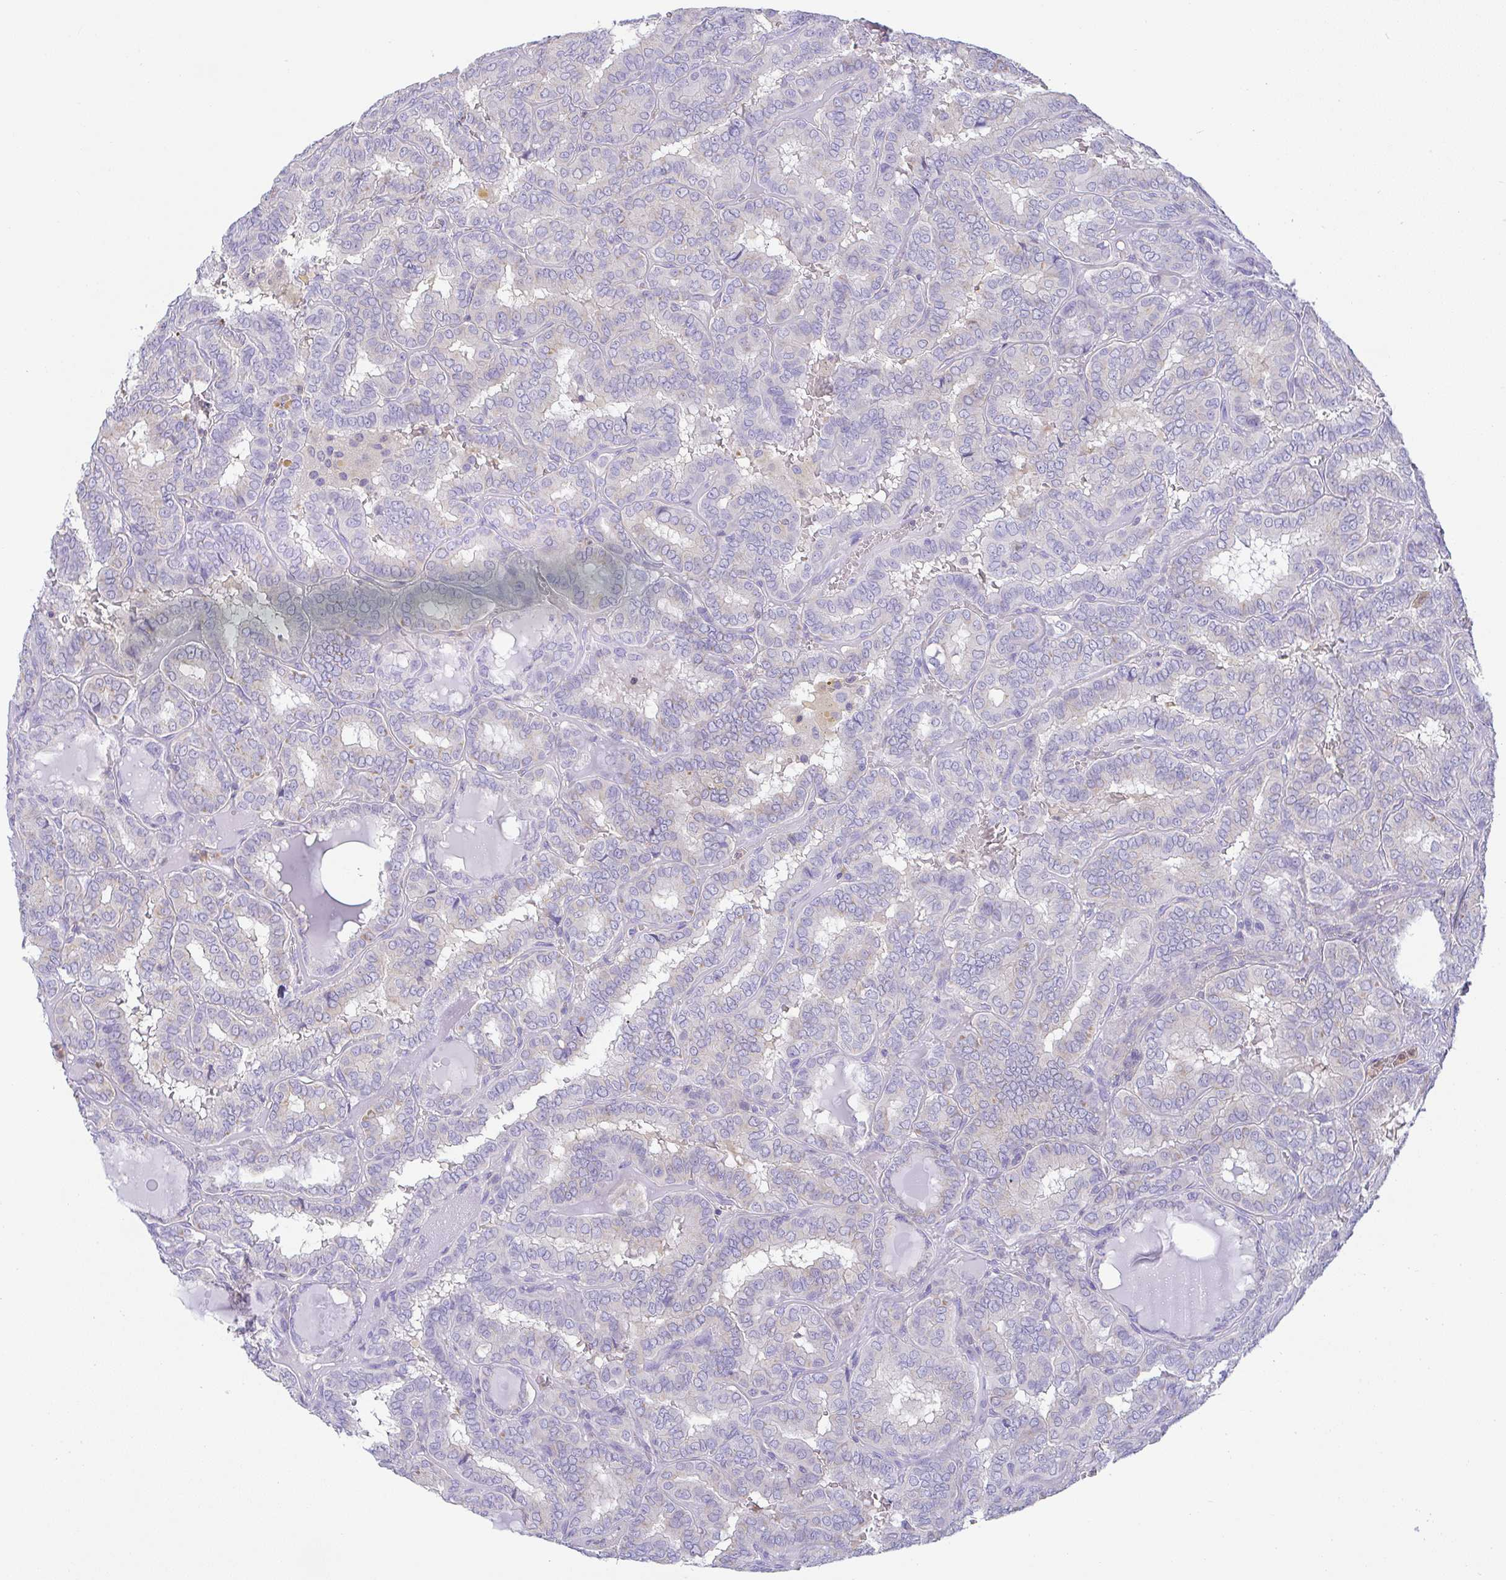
{"staining": {"intensity": "negative", "quantity": "none", "location": "none"}, "tissue": "thyroid cancer", "cell_type": "Tumor cells", "image_type": "cancer", "snomed": [{"axis": "morphology", "description": "Papillary adenocarcinoma, NOS"}, {"axis": "topography", "description": "Thyroid gland"}], "caption": "Histopathology image shows no protein staining in tumor cells of thyroid papillary adenocarcinoma tissue. (IHC, brightfield microscopy, high magnification).", "gene": "TNFAIP8", "patient": {"sex": "female", "age": 46}}